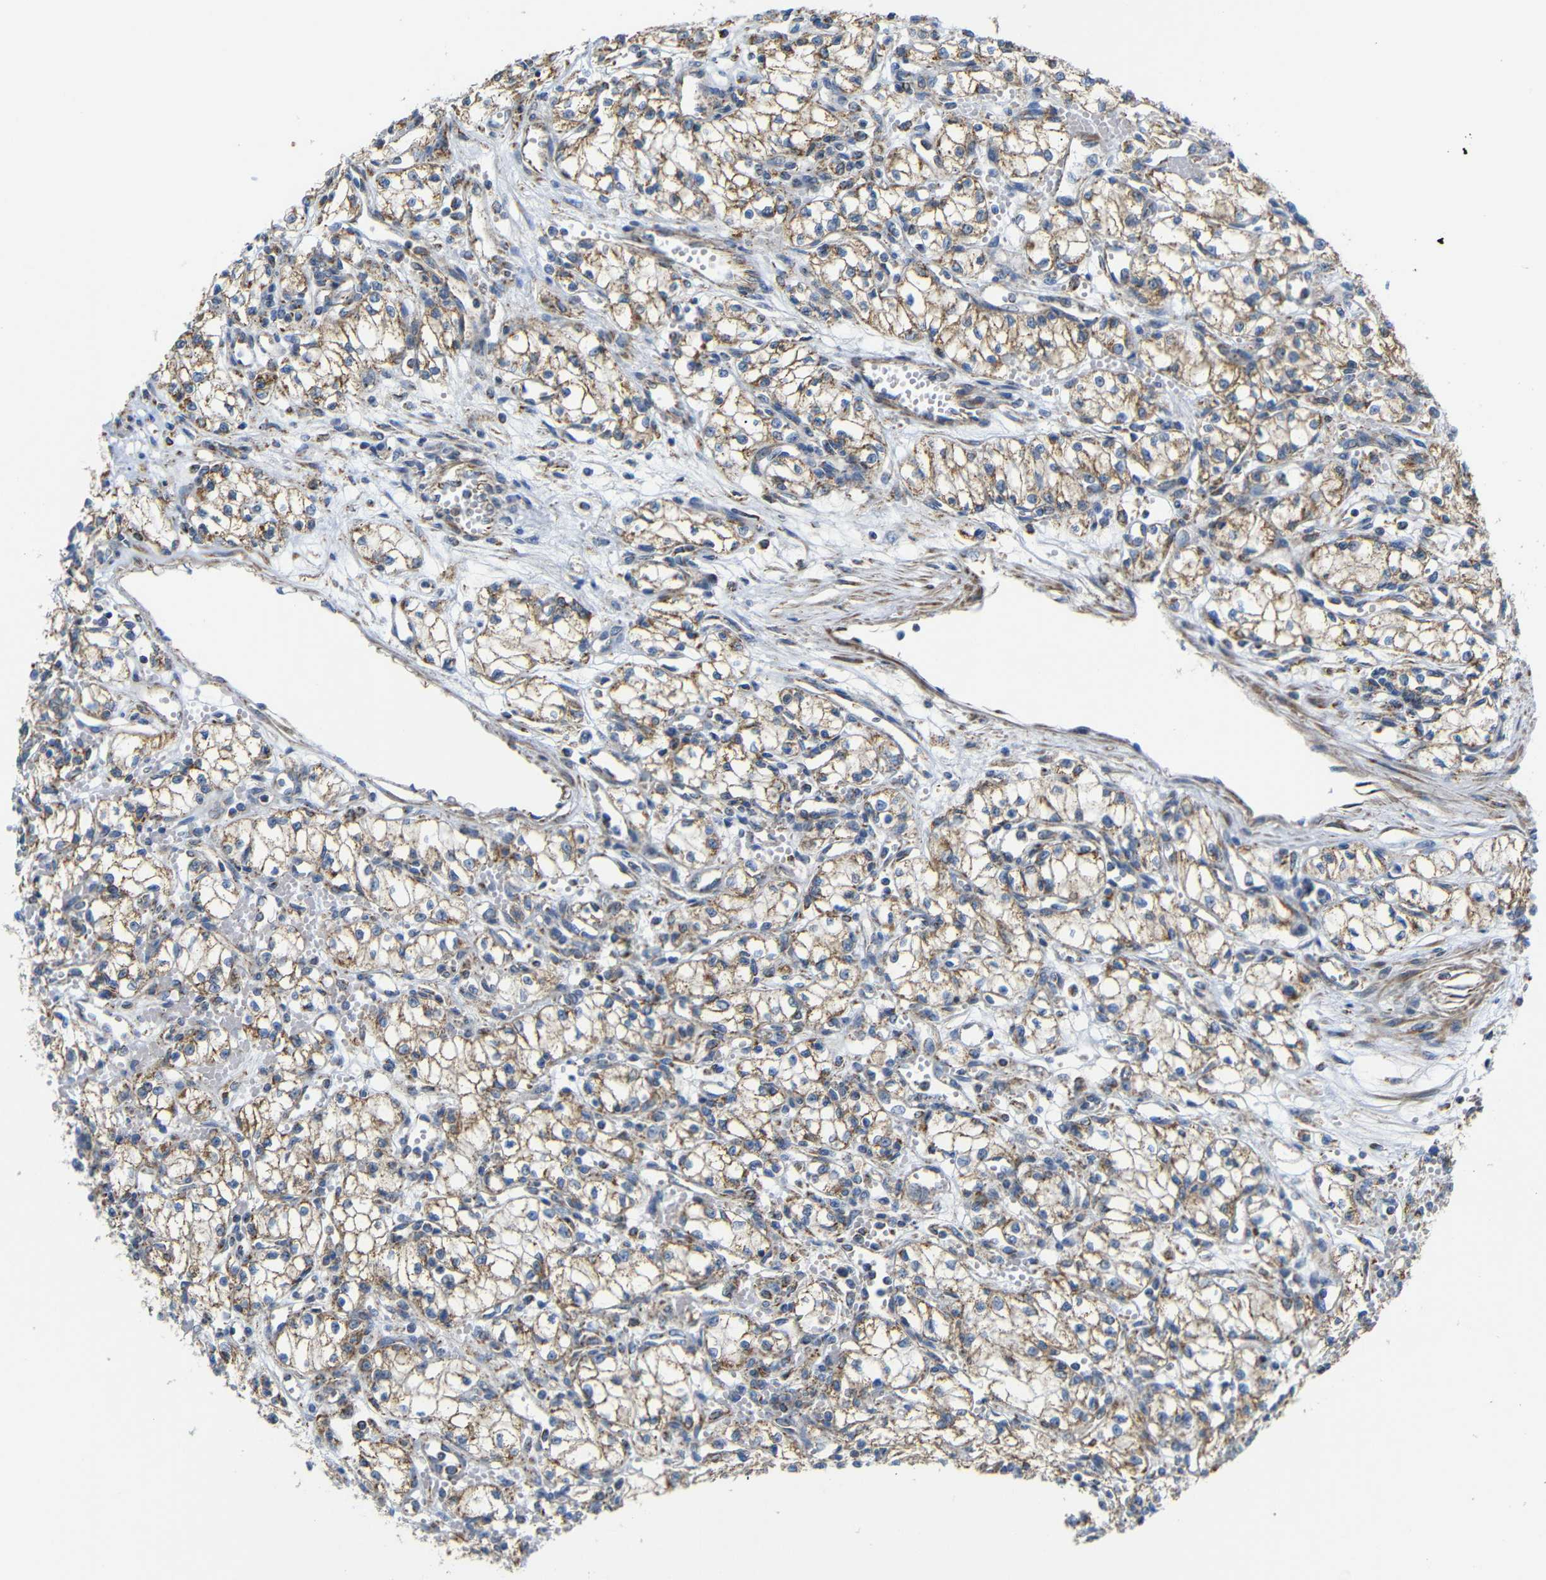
{"staining": {"intensity": "moderate", "quantity": ">75%", "location": "cytoplasmic/membranous"}, "tissue": "renal cancer", "cell_type": "Tumor cells", "image_type": "cancer", "snomed": [{"axis": "morphology", "description": "Normal tissue, NOS"}, {"axis": "morphology", "description": "Adenocarcinoma, NOS"}, {"axis": "topography", "description": "Kidney"}], "caption": "Human renal cancer (adenocarcinoma) stained for a protein (brown) exhibits moderate cytoplasmic/membranous positive staining in approximately >75% of tumor cells.", "gene": "FAM171B", "patient": {"sex": "male", "age": 59}}